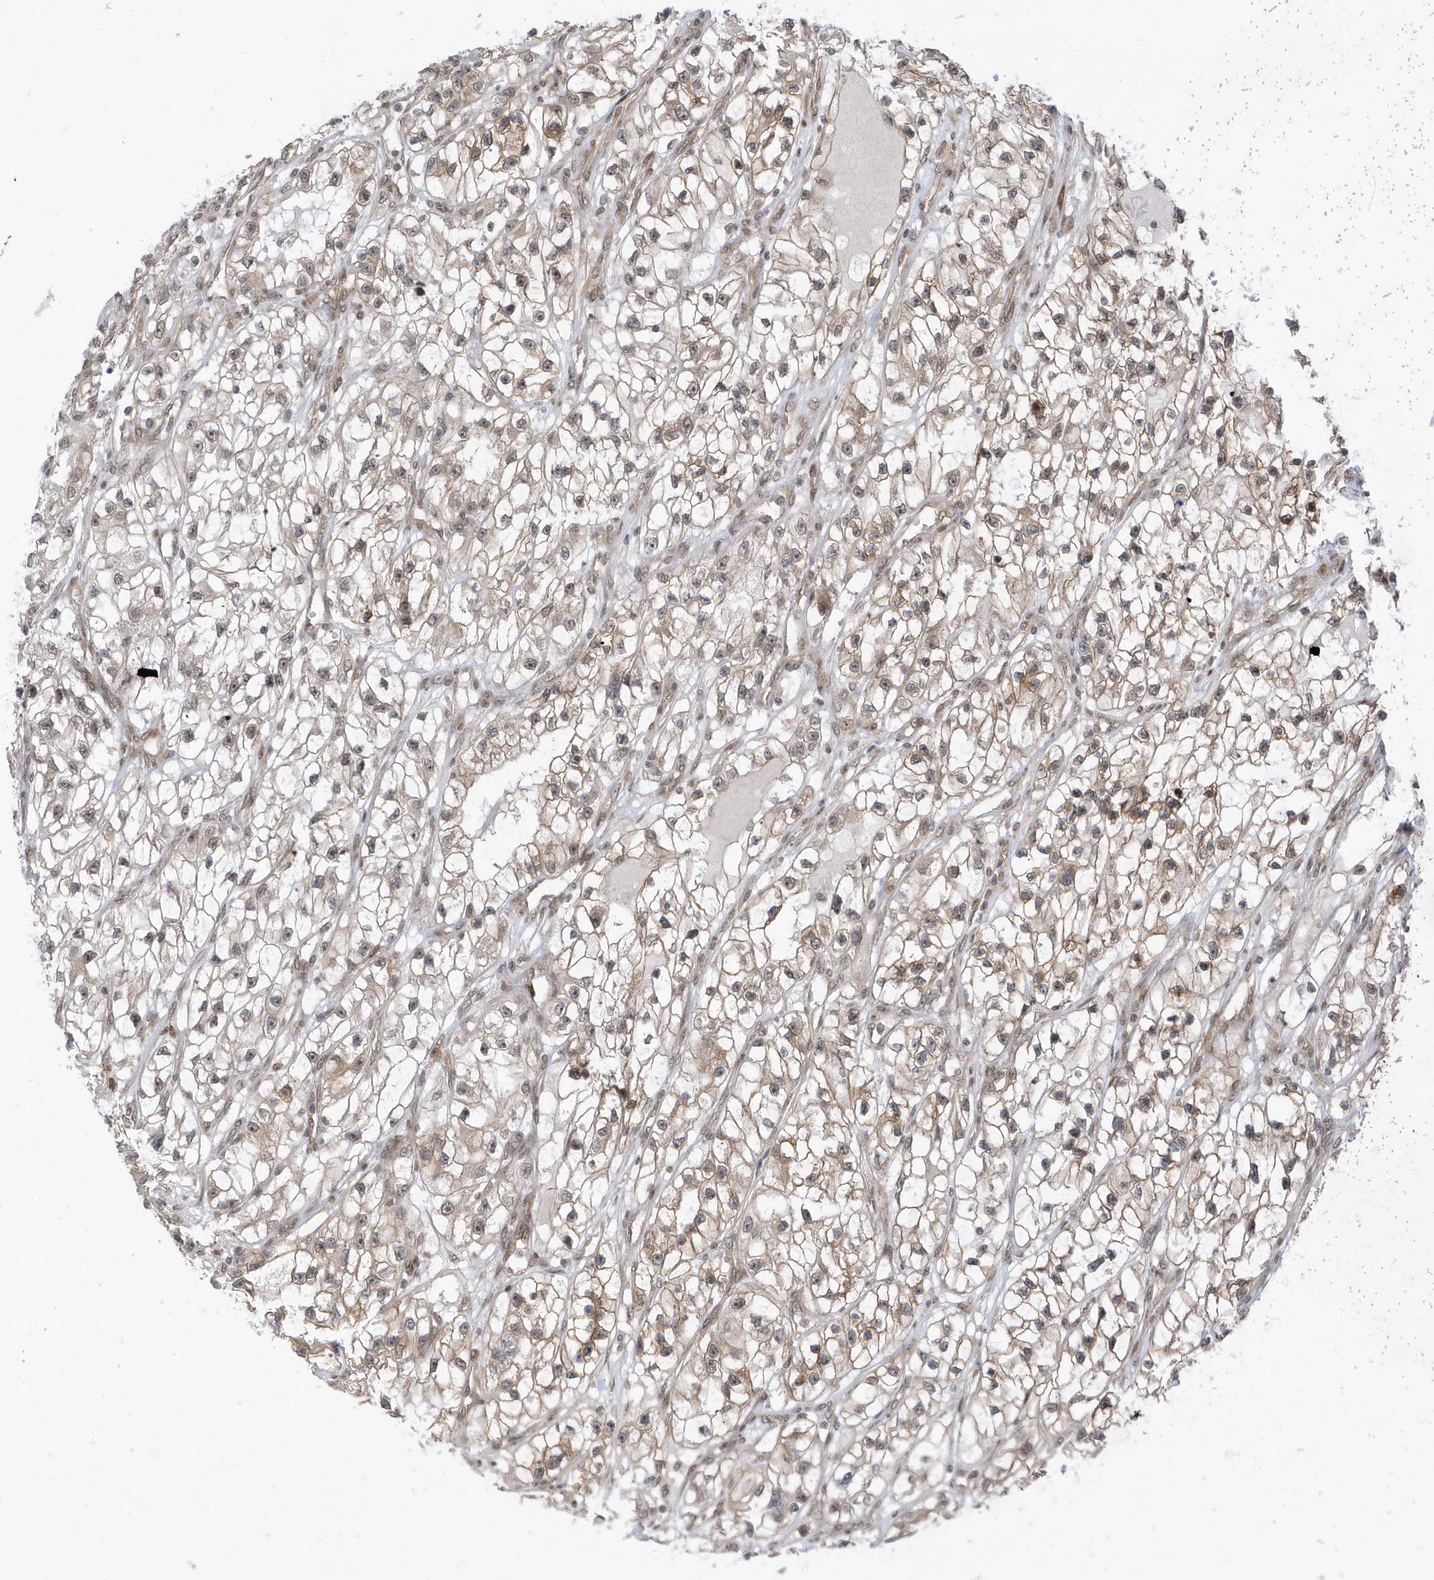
{"staining": {"intensity": "moderate", "quantity": "25%-75%", "location": "cytoplasmic/membranous,nuclear"}, "tissue": "renal cancer", "cell_type": "Tumor cells", "image_type": "cancer", "snomed": [{"axis": "morphology", "description": "Adenocarcinoma, NOS"}, {"axis": "topography", "description": "Kidney"}], "caption": "Tumor cells show moderate cytoplasmic/membranous and nuclear positivity in approximately 25%-75% of cells in renal cancer (adenocarcinoma).", "gene": "USP53", "patient": {"sex": "female", "age": 57}}